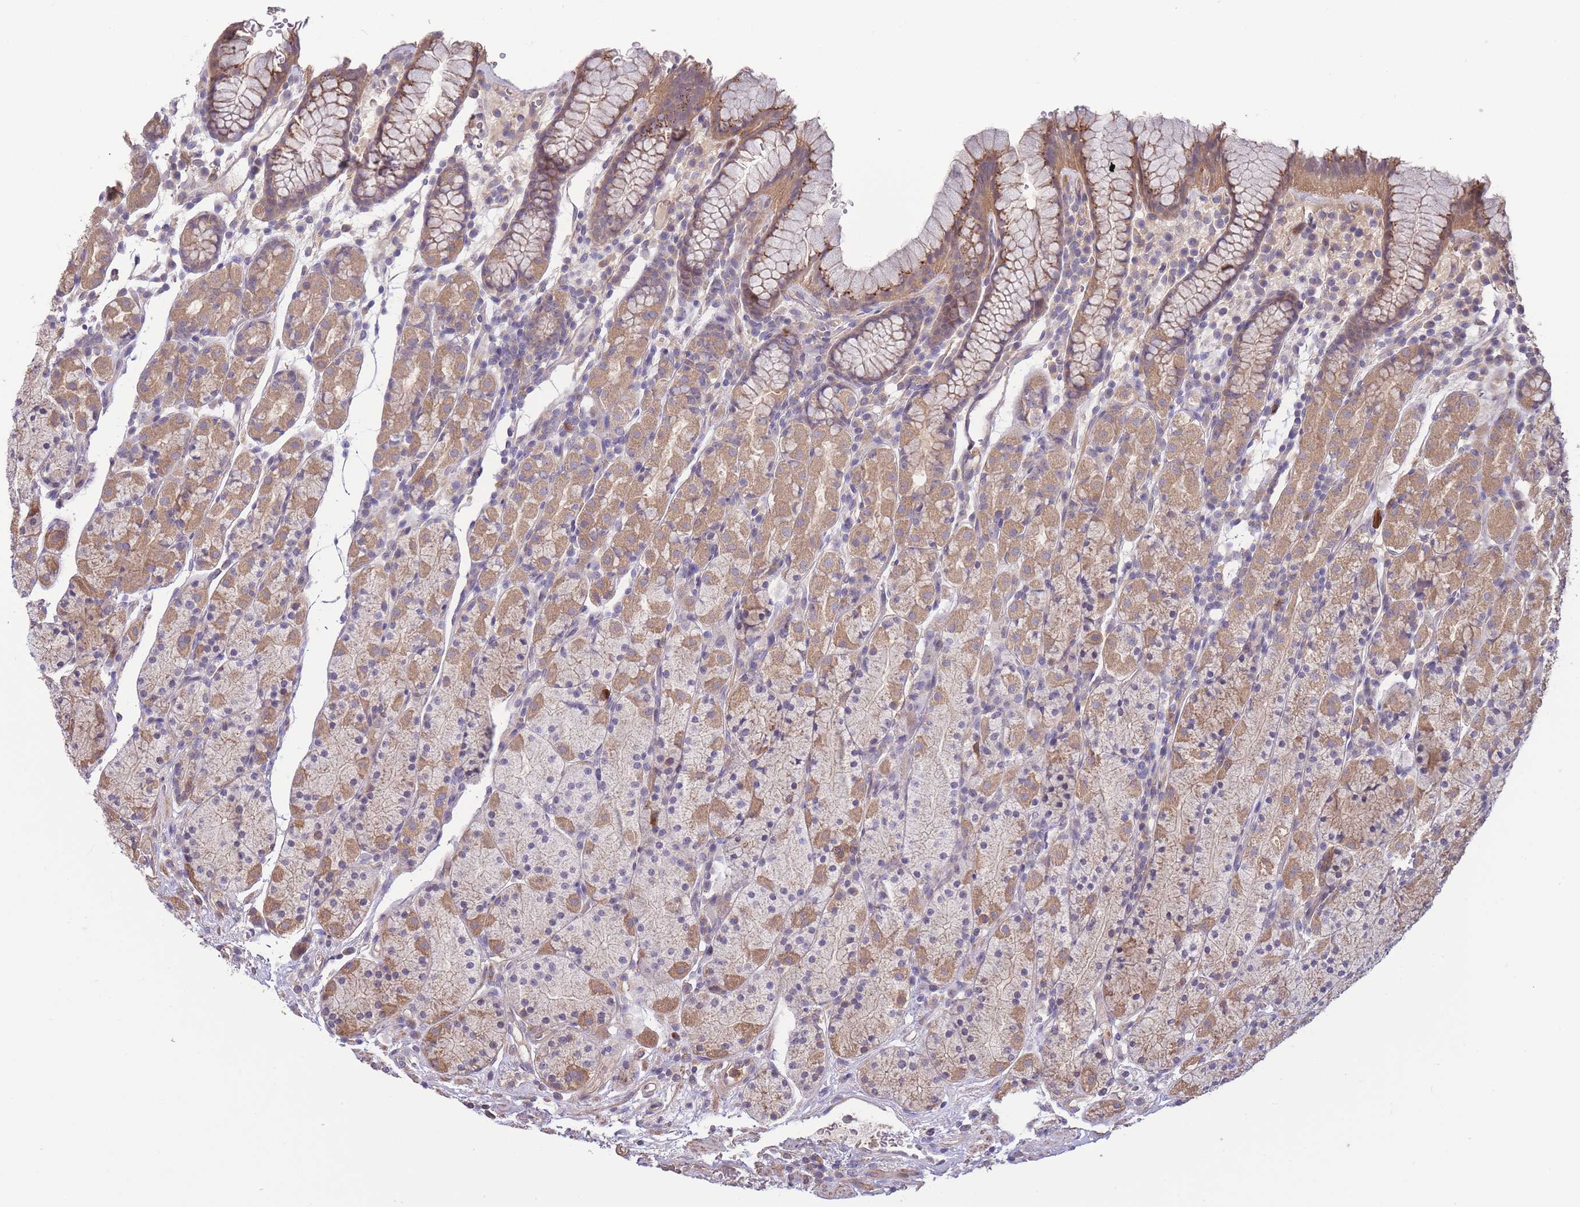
{"staining": {"intensity": "moderate", "quantity": "25%-75%", "location": "cytoplasmic/membranous"}, "tissue": "stomach", "cell_type": "Glandular cells", "image_type": "normal", "snomed": [{"axis": "morphology", "description": "Normal tissue, NOS"}, {"axis": "topography", "description": "Stomach, upper"}, {"axis": "topography", "description": "Stomach"}], "caption": "A medium amount of moderate cytoplasmic/membranous staining is identified in about 25%-75% of glandular cells in benign stomach. (Brightfield microscopy of DAB IHC at high magnification).", "gene": "ZNF304", "patient": {"sex": "male", "age": 62}}